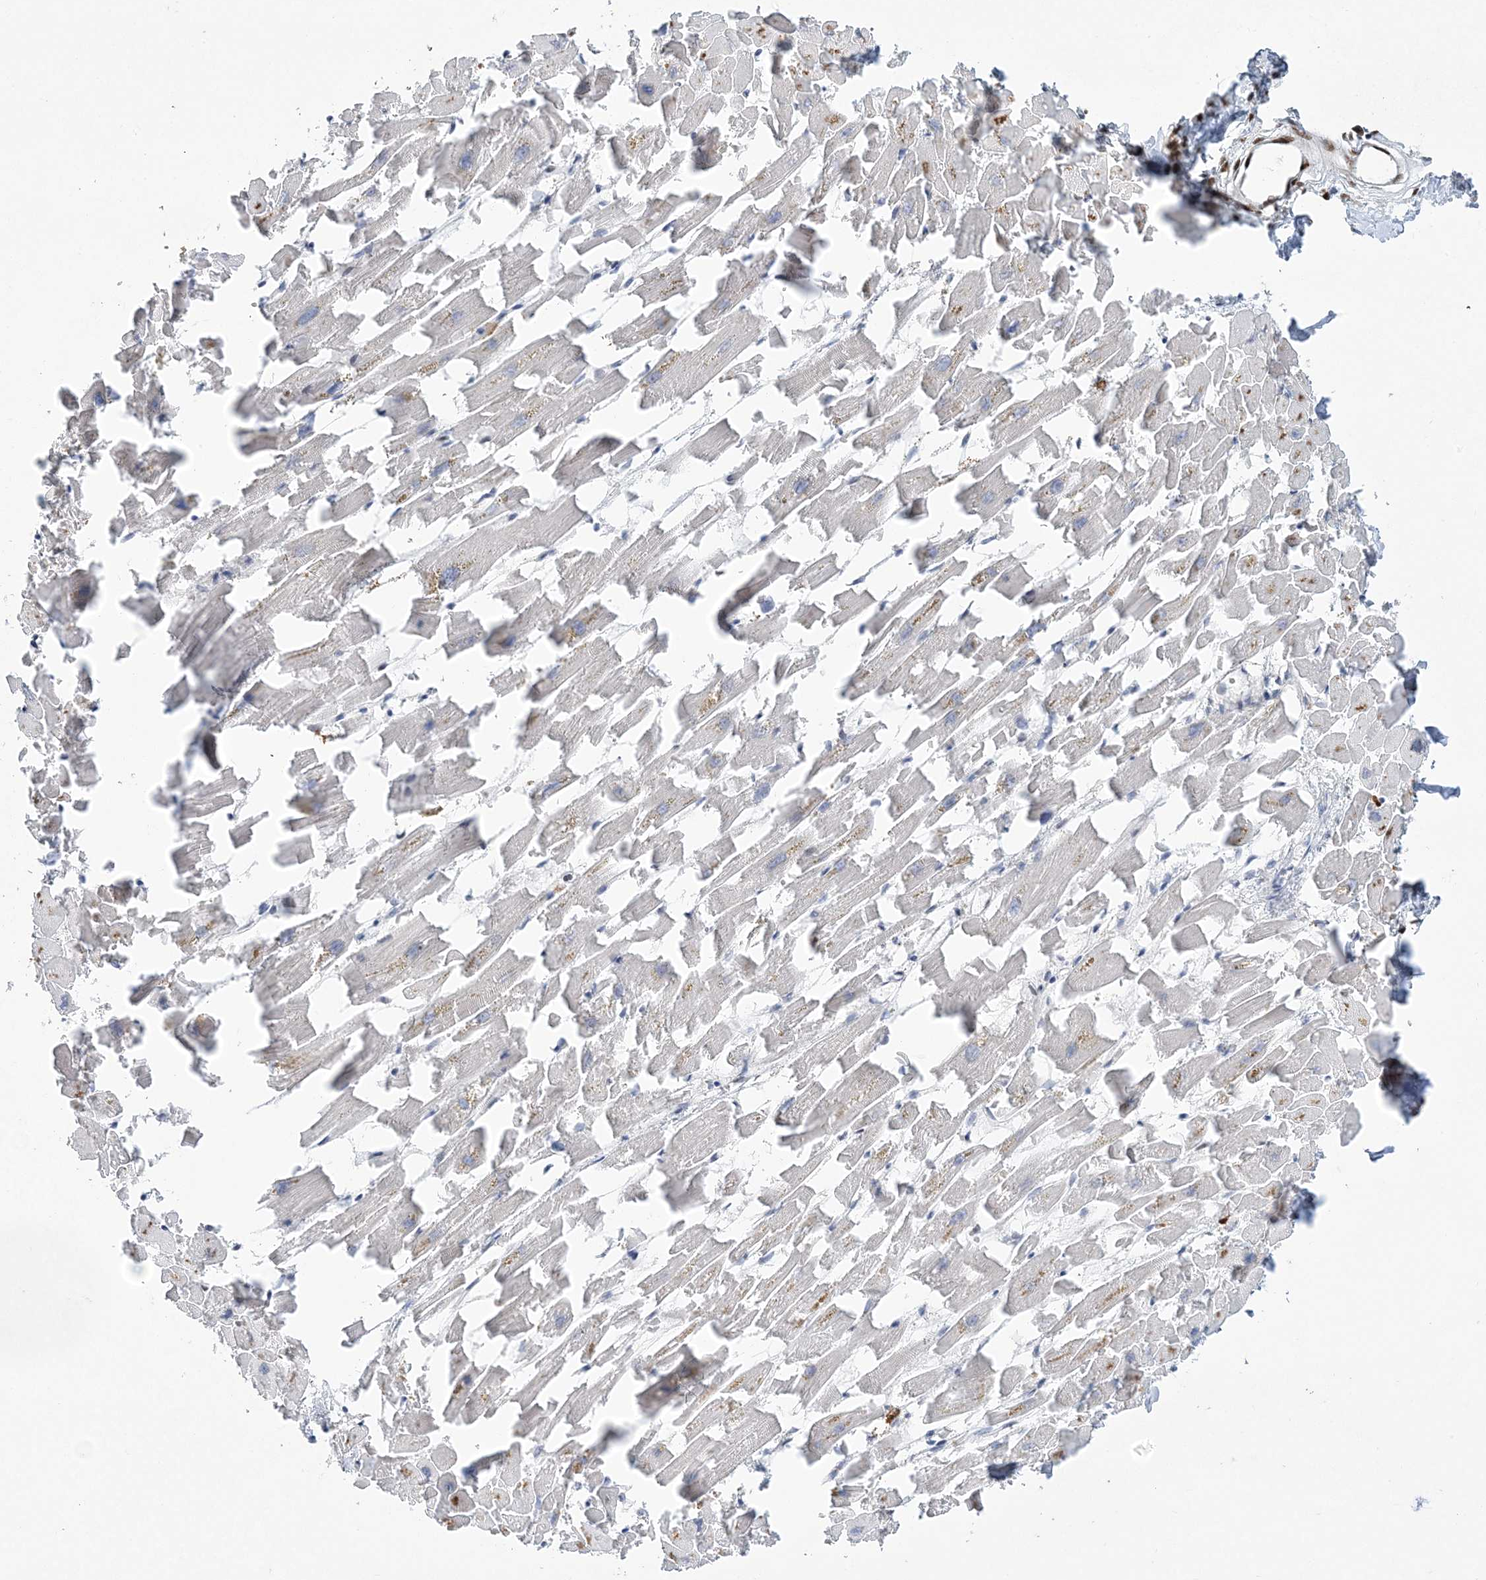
{"staining": {"intensity": "moderate", "quantity": "<25%", "location": "nuclear"}, "tissue": "heart muscle", "cell_type": "Cardiomyocytes", "image_type": "normal", "snomed": [{"axis": "morphology", "description": "Normal tissue, NOS"}, {"axis": "topography", "description": "Heart"}], "caption": "This is an image of immunohistochemistry (IHC) staining of unremarkable heart muscle, which shows moderate positivity in the nuclear of cardiomyocytes.", "gene": "ZBTB7A", "patient": {"sex": "female", "age": 64}}